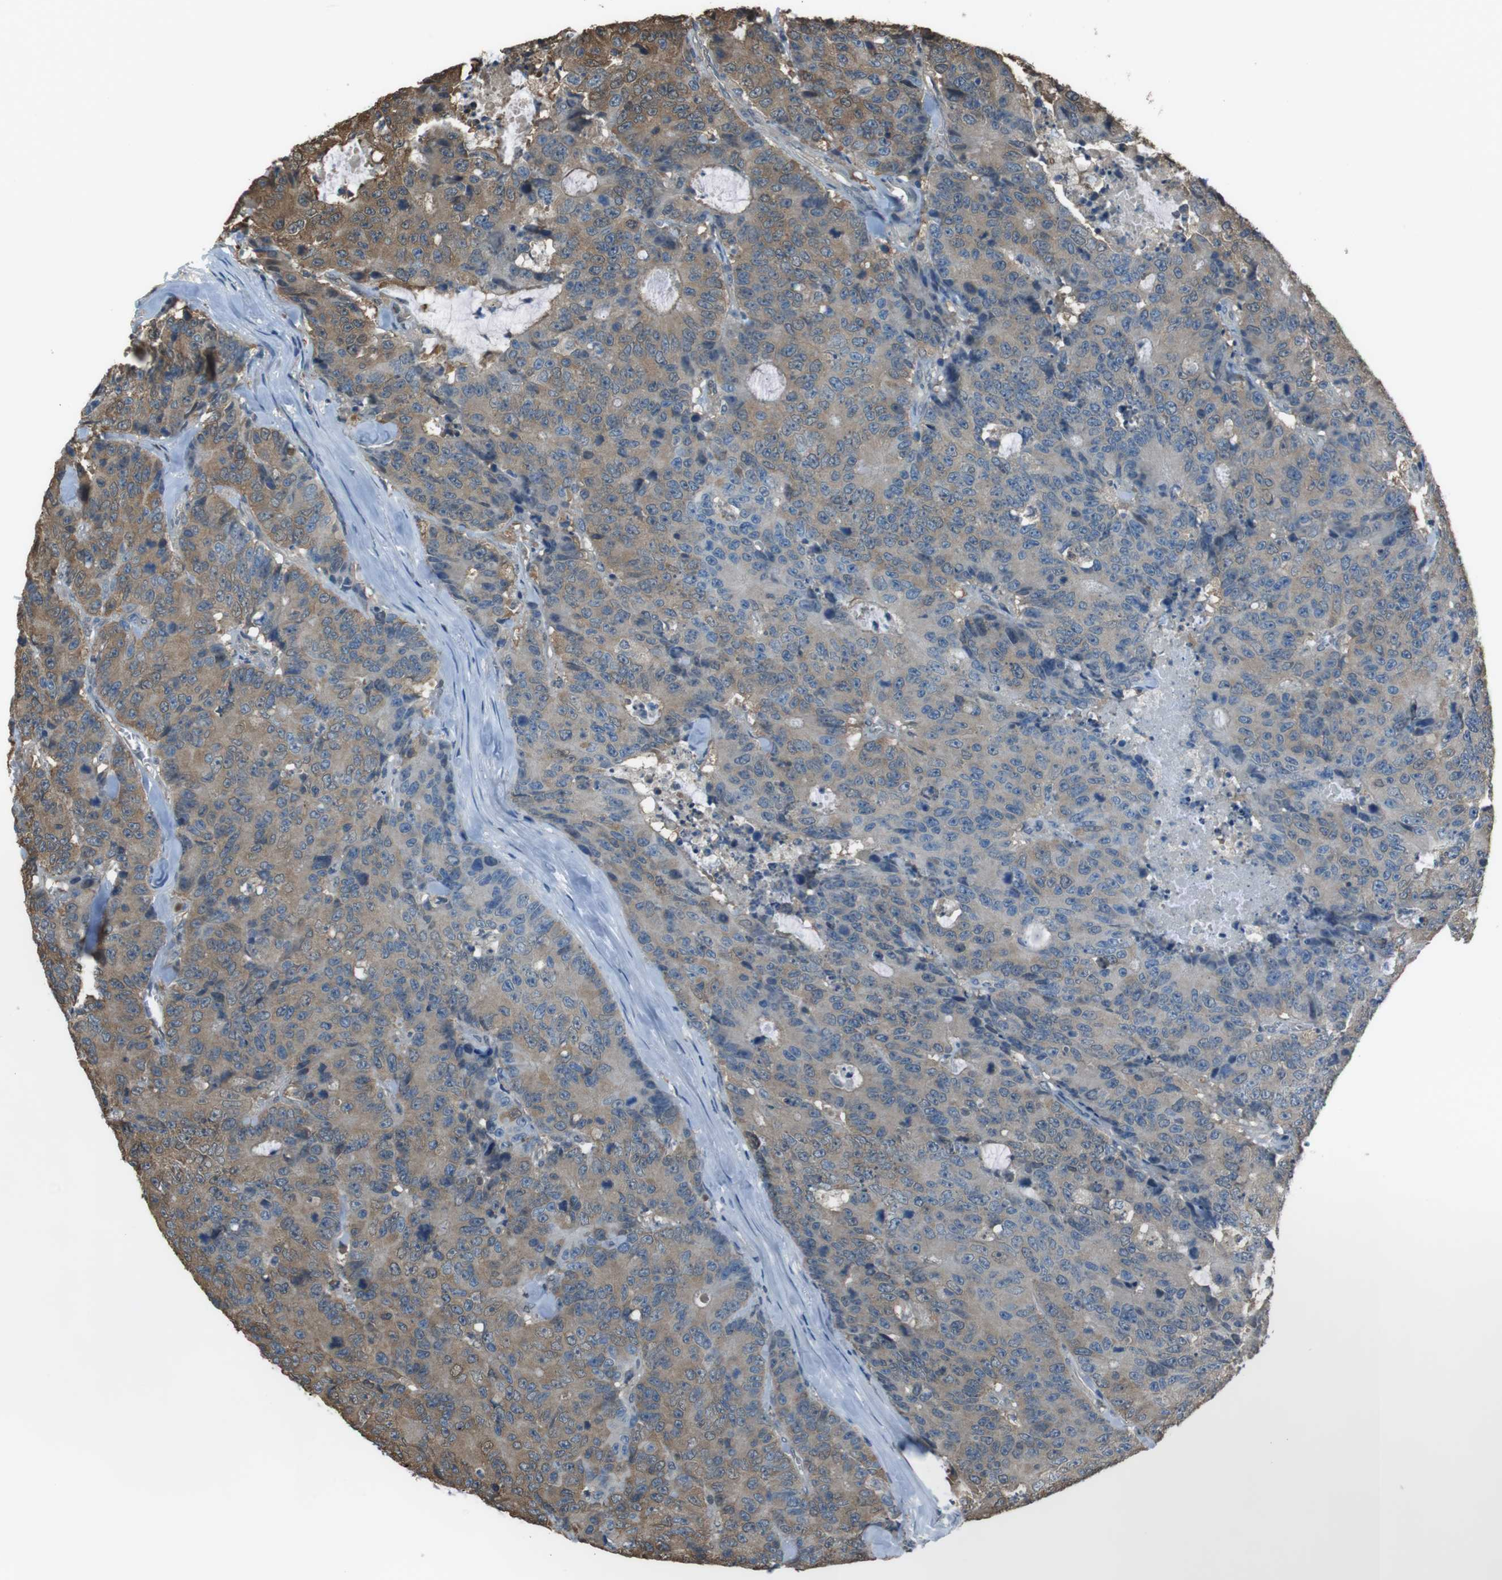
{"staining": {"intensity": "moderate", "quantity": "25%-75%", "location": "cytoplasmic/membranous"}, "tissue": "colorectal cancer", "cell_type": "Tumor cells", "image_type": "cancer", "snomed": [{"axis": "morphology", "description": "Adenocarcinoma, NOS"}, {"axis": "topography", "description": "Colon"}], "caption": "IHC image of neoplastic tissue: colorectal cancer stained using IHC demonstrates medium levels of moderate protein expression localized specifically in the cytoplasmic/membranous of tumor cells, appearing as a cytoplasmic/membranous brown color.", "gene": "TWSG1", "patient": {"sex": "female", "age": 86}}